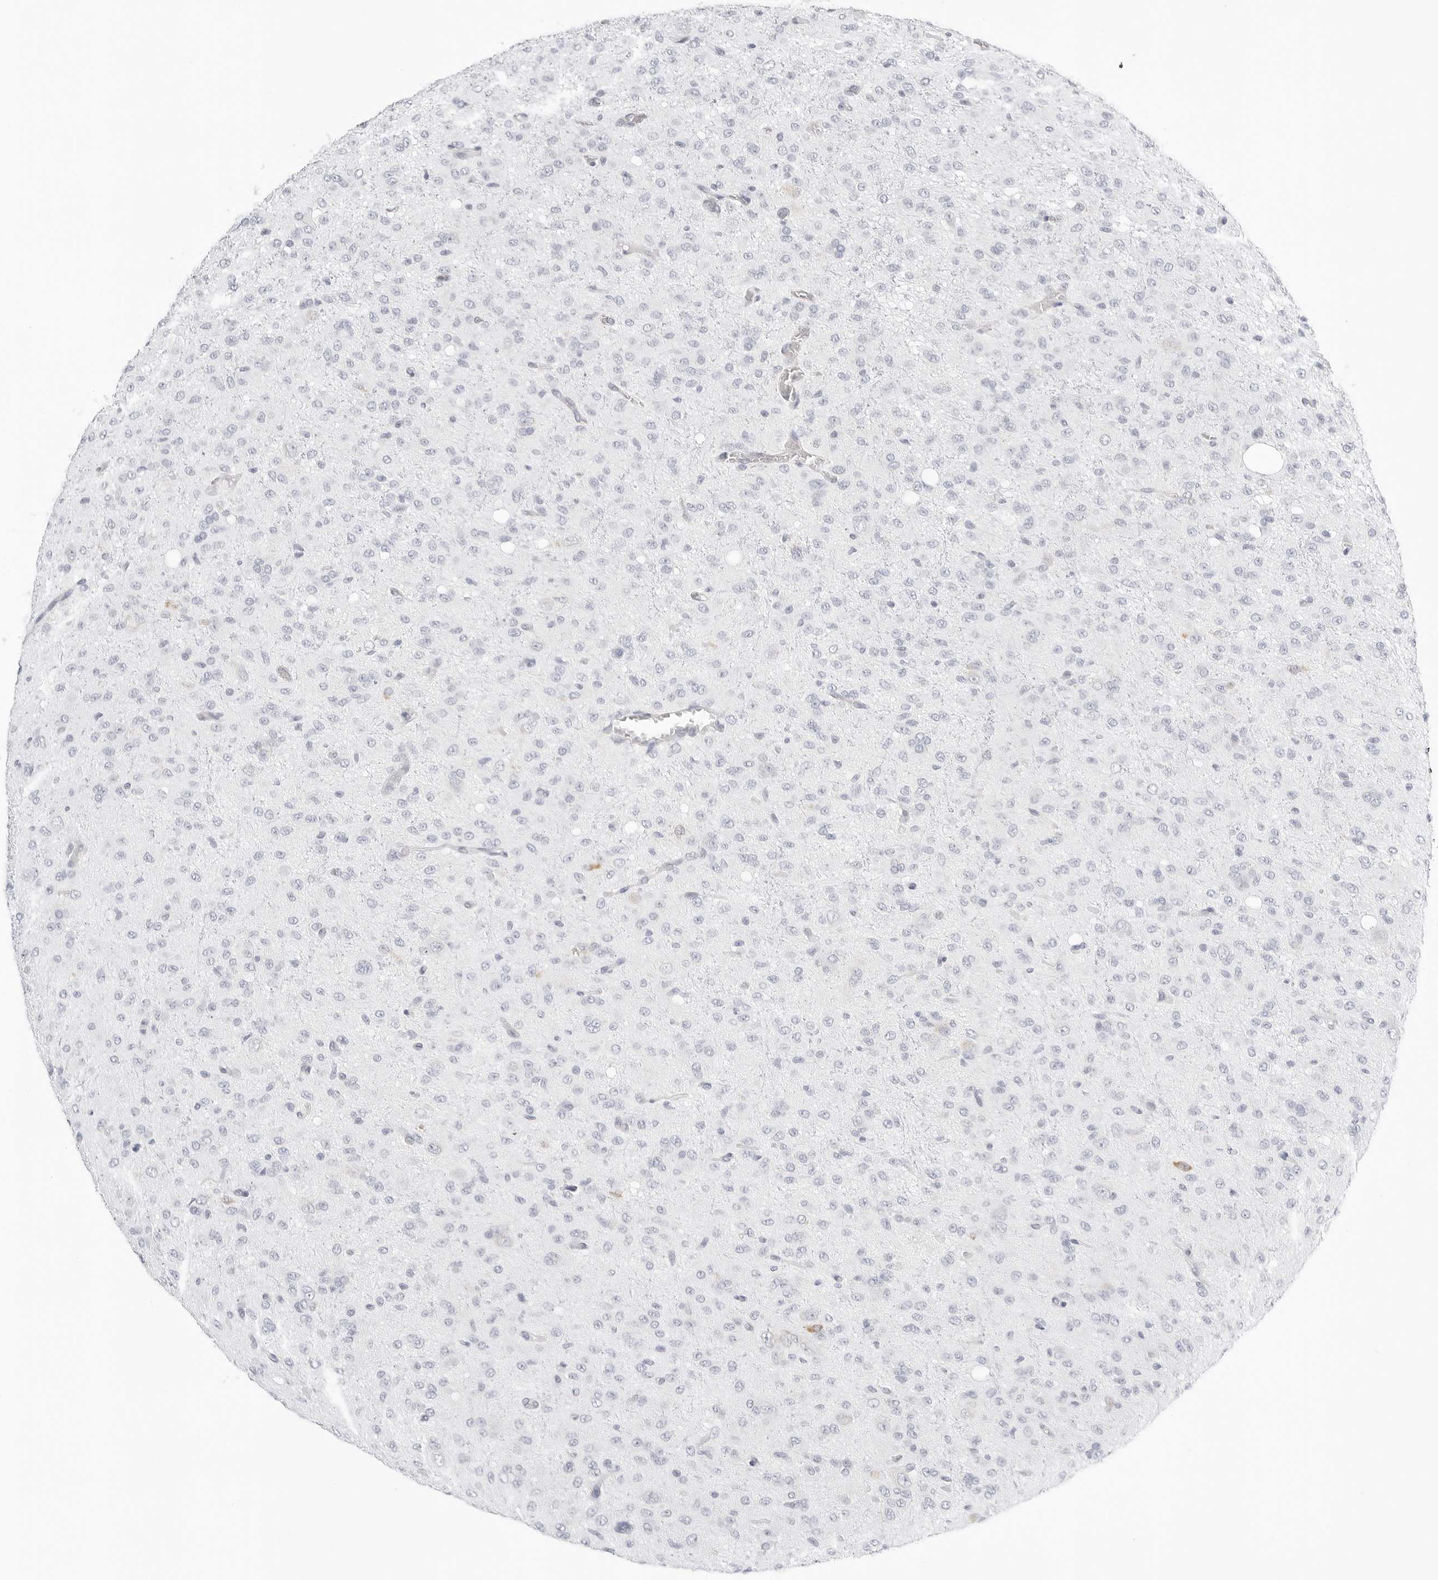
{"staining": {"intensity": "negative", "quantity": "none", "location": "none"}, "tissue": "glioma", "cell_type": "Tumor cells", "image_type": "cancer", "snomed": [{"axis": "morphology", "description": "Glioma, malignant, High grade"}, {"axis": "topography", "description": "Brain"}], "caption": "Tumor cells are negative for protein expression in human glioma.", "gene": "THEM4", "patient": {"sex": "female", "age": 59}}